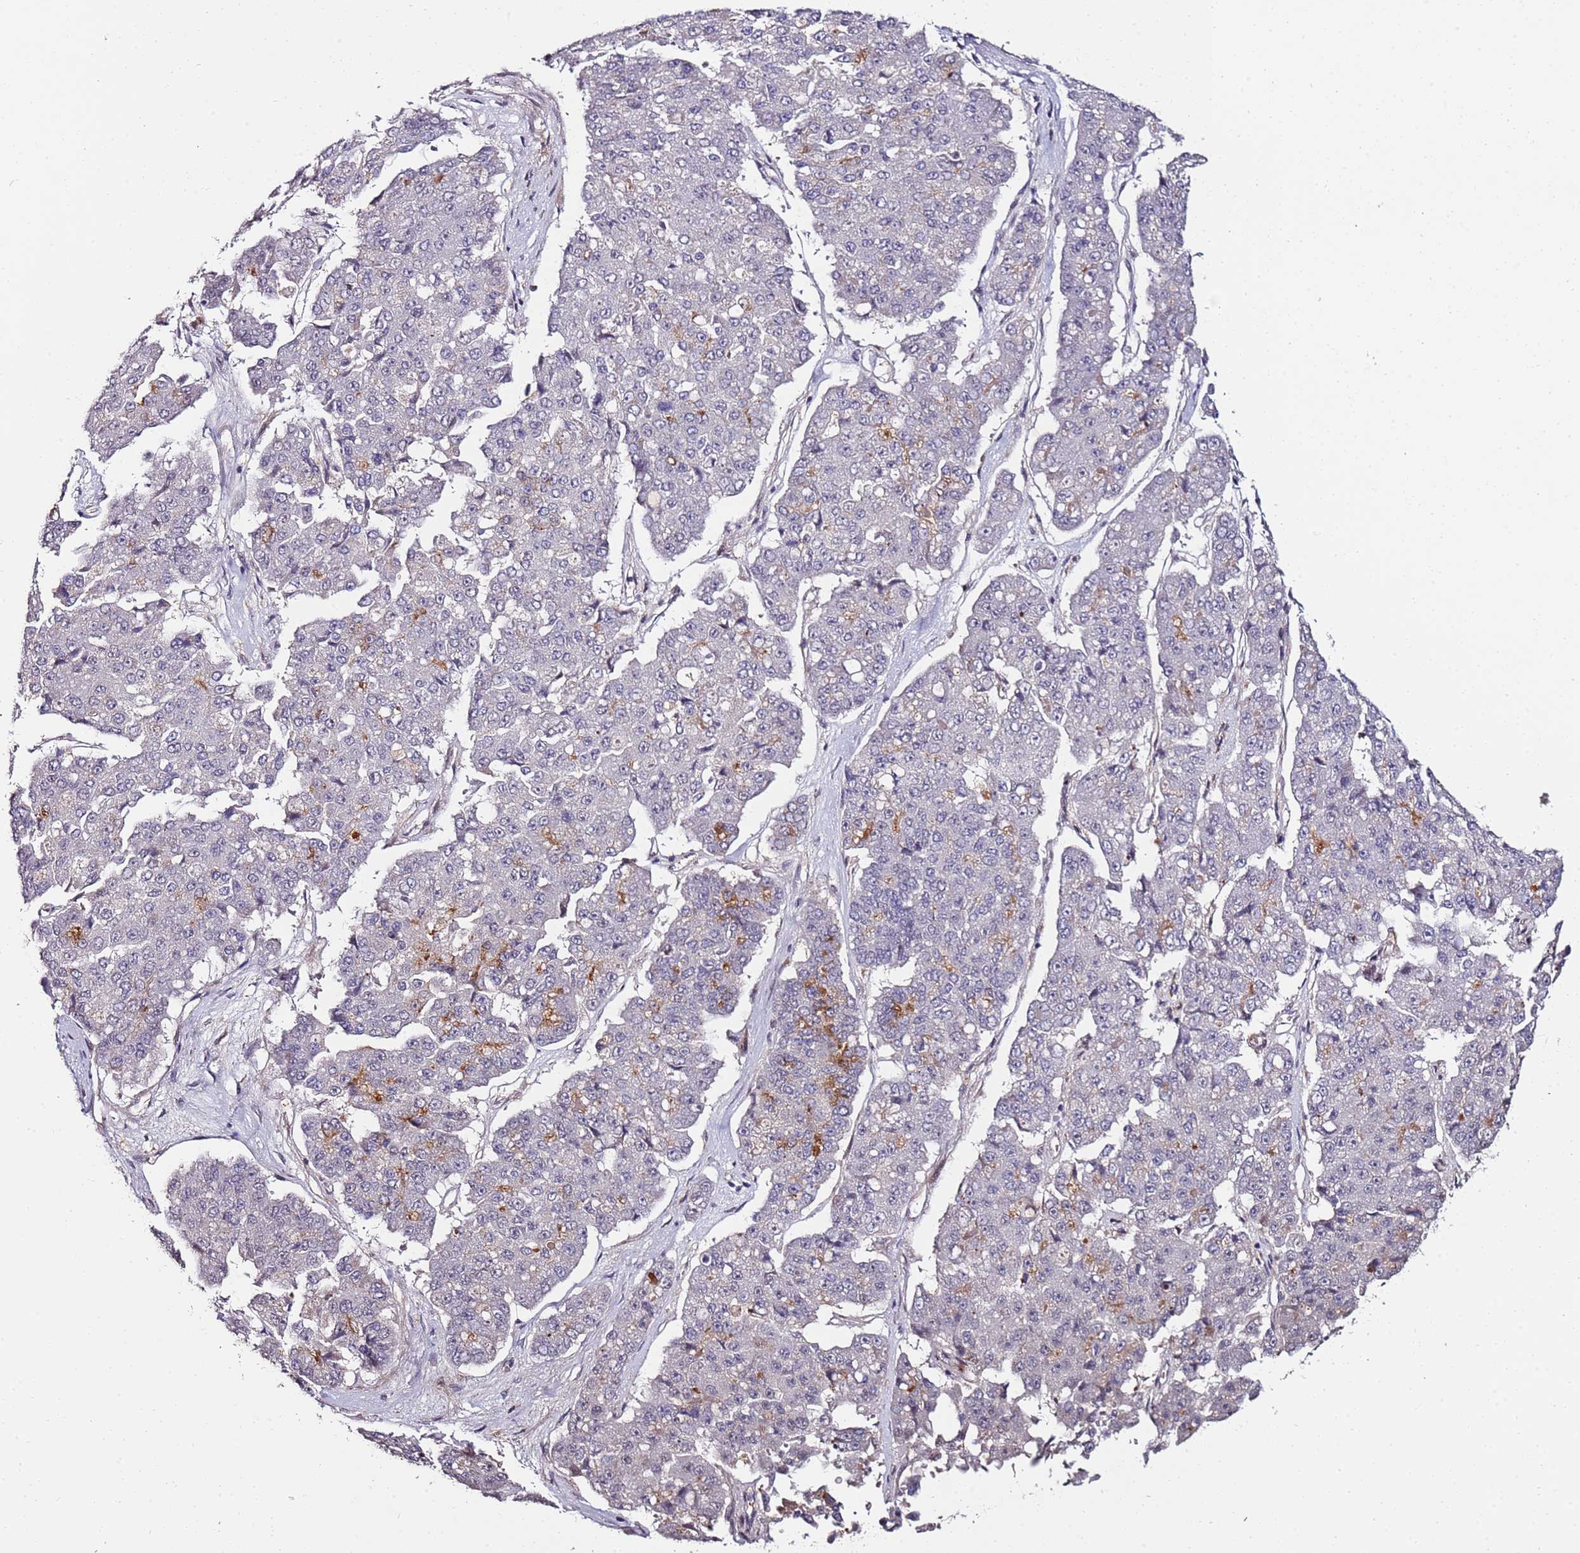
{"staining": {"intensity": "negative", "quantity": "none", "location": "none"}, "tissue": "pancreatic cancer", "cell_type": "Tumor cells", "image_type": "cancer", "snomed": [{"axis": "morphology", "description": "Adenocarcinoma, NOS"}, {"axis": "topography", "description": "Pancreas"}], "caption": "DAB immunohistochemical staining of pancreatic adenocarcinoma exhibits no significant expression in tumor cells.", "gene": "DUSP28", "patient": {"sex": "male", "age": 50}}